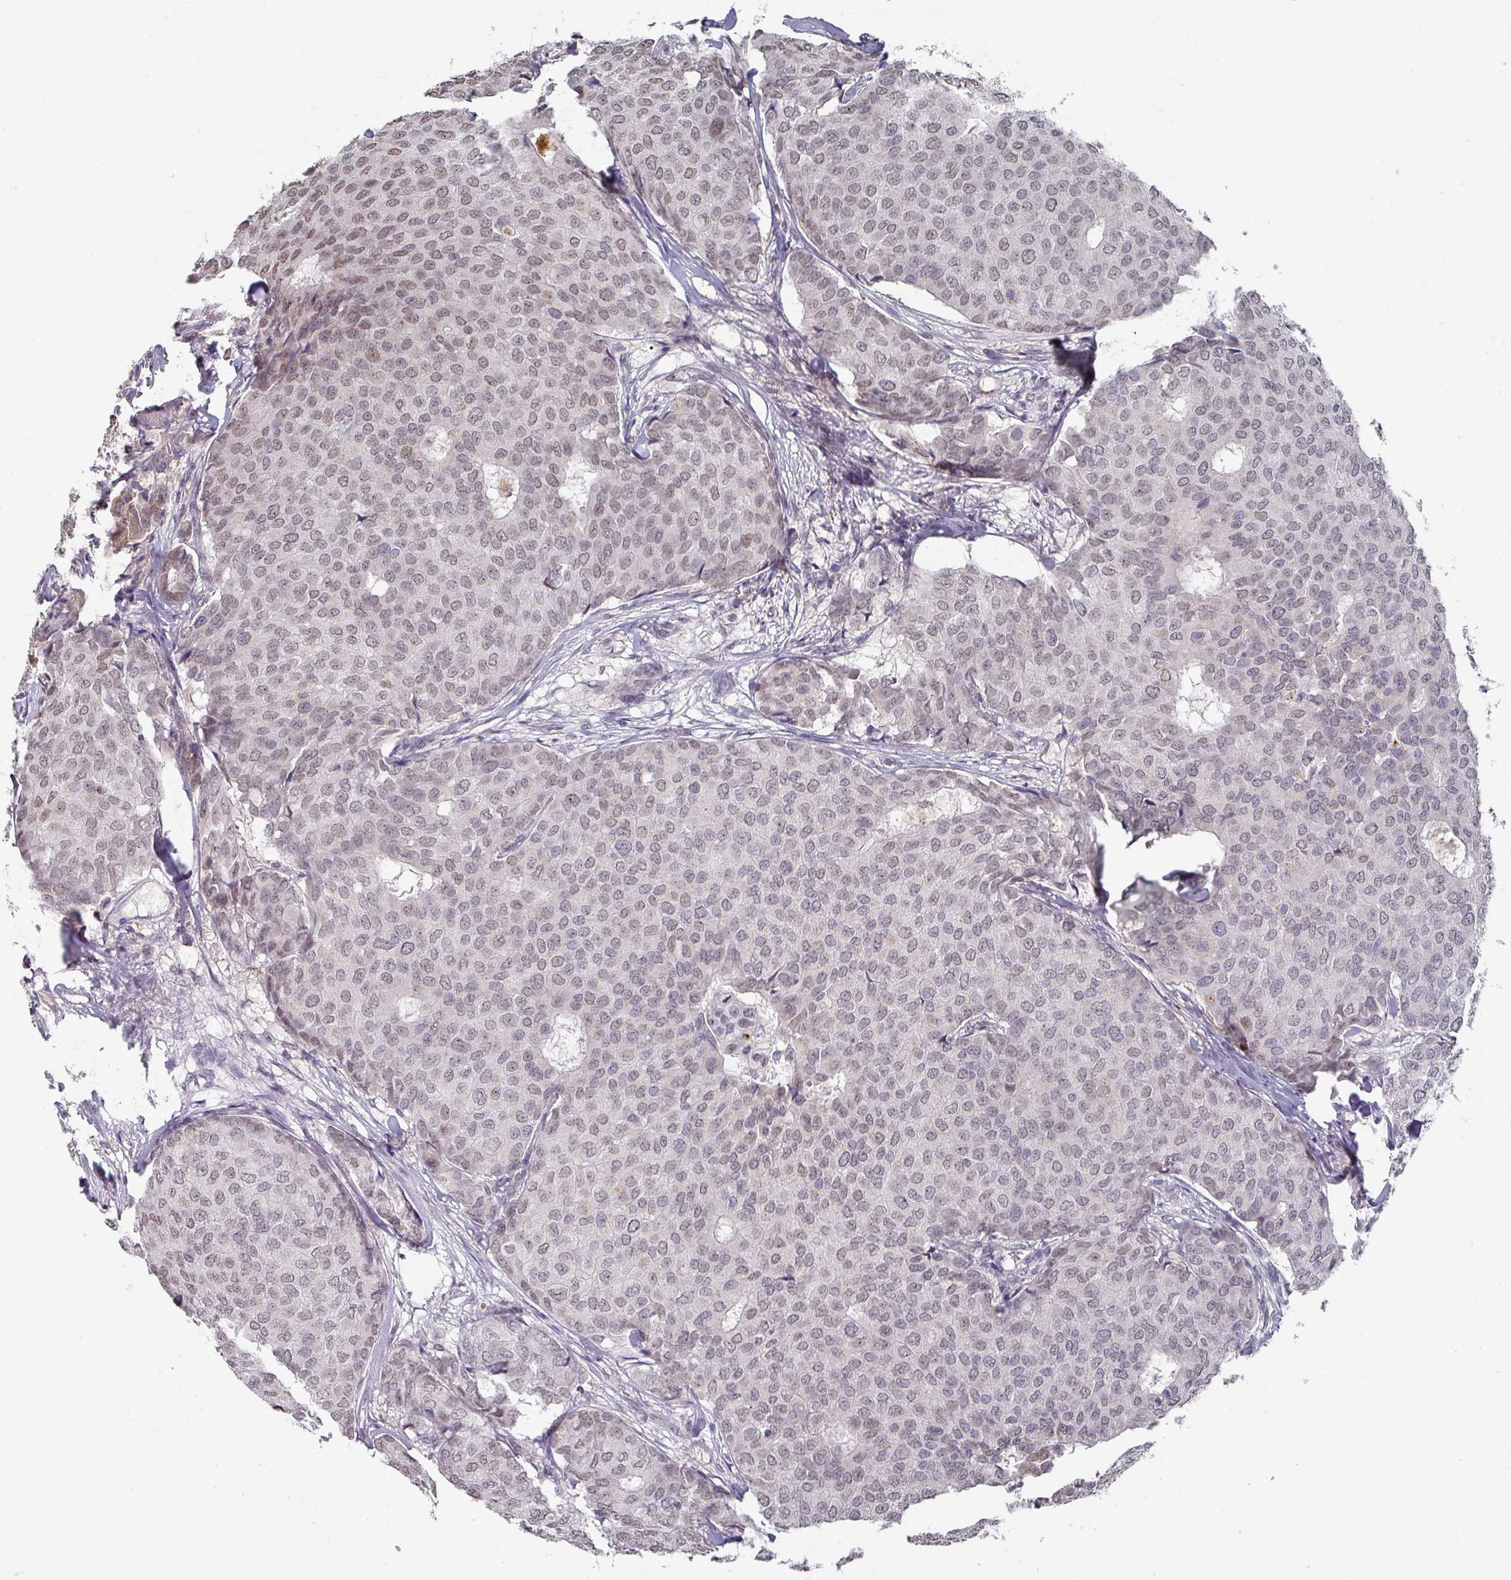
{"staining": {"intensity": "weak", "quantity": ">75%", "location": "nuclear"}, "tissue": "breast cancer", "cell_type": "Tumor cells", "image_type": "cancer", "snomed": [{"axis": "morphology", "description": "Duct carcinoma"}, {"axis": "topography", "description": "Breast"}], "caption": "Immunohistochemistry histopathology image of neoplastic tissue: intraductal carcinoma (breast) stained using immunohistochemistry (IHC) shows low levels of weak protein expression localized specifically in the nuclear of tumor cells, appearing as a nuclear brown color.", "gene": "ZNF654", "patient": {"sex": "female", "age": 75}}